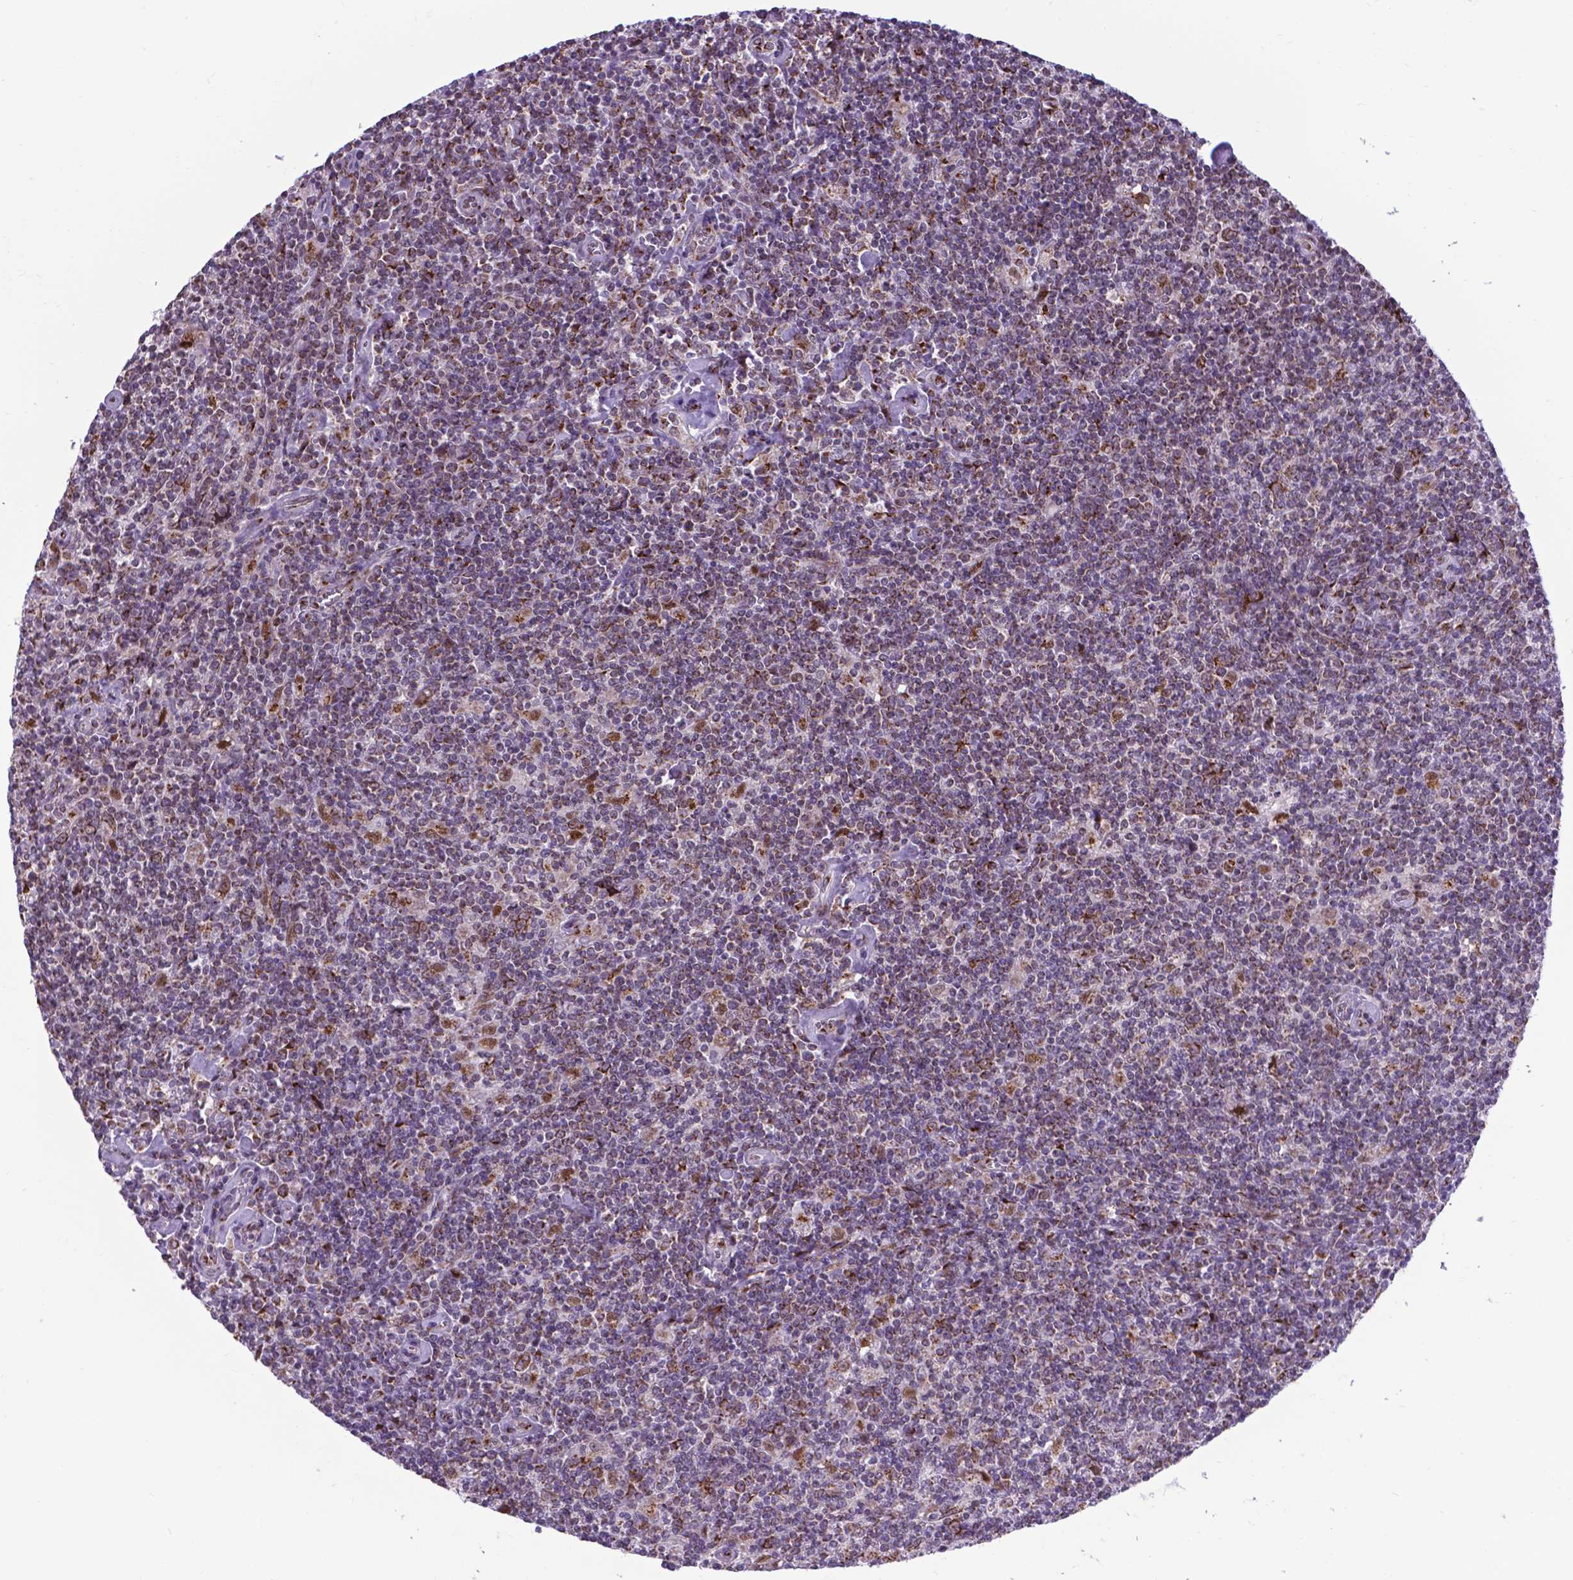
{"staining": {"intensity": "moderate", "quantity": ">75%", "location": "nuclear"}, "tissue": "lymphoma", "cell_type": "Tumor cells", "image_type": "cancer", "snomed": [{"axis": "morphology", "description": "Hodgkin's disease, NOS"}, {"axis": "topography", "description": "Lymph node"}], "caption": "Lymphoma stained with a protein marker shows moderate staining in tumor cells.", "gene": "MRPL10", "patient": {"sex": "male", "age": 40}}